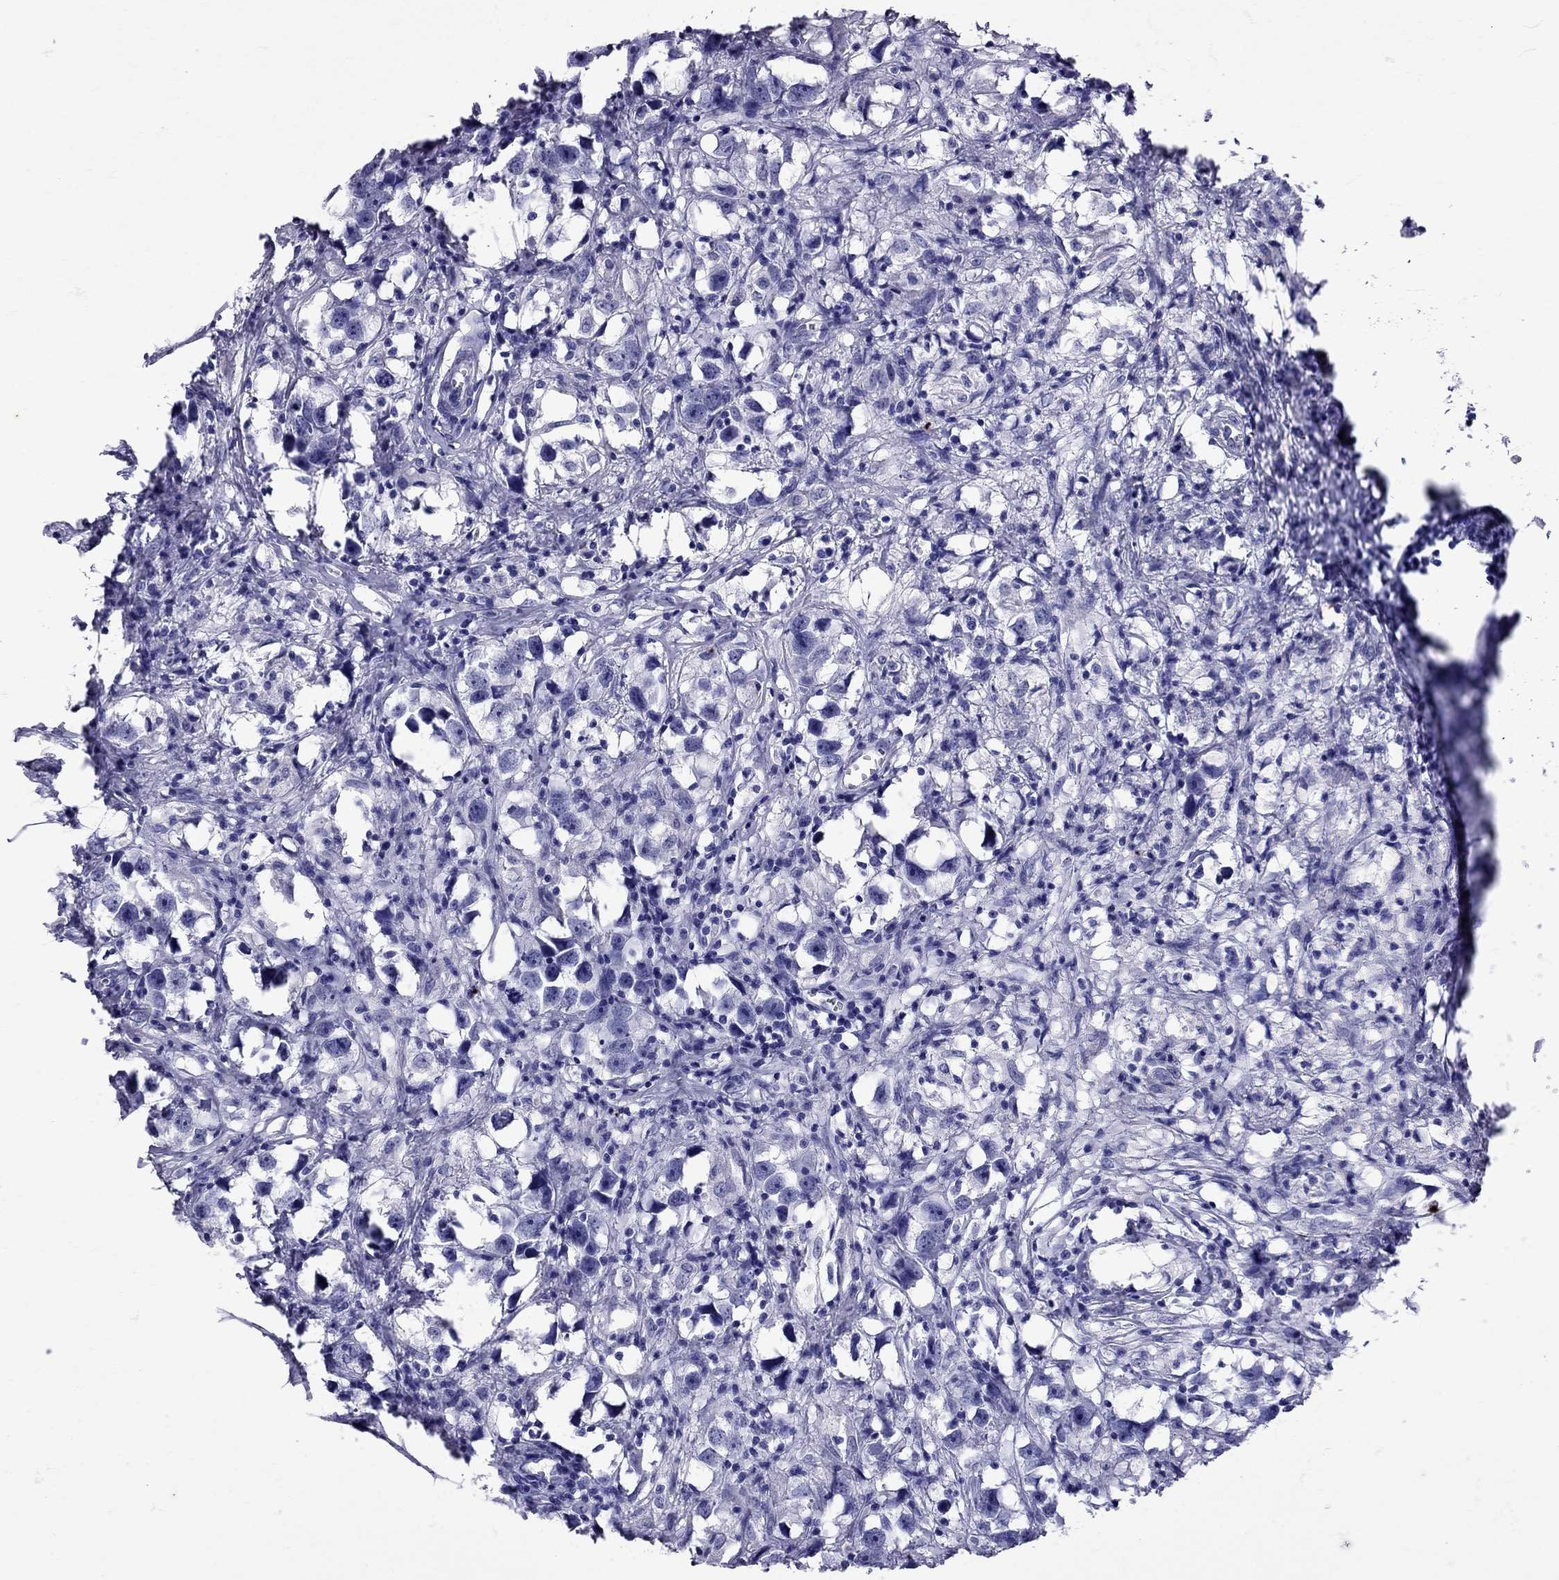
{"staining": {"intensity": "negative", "quantity": "none", "location": "none"}, "tissue": "testis cancer", "cell_type": "Tumor cells", "image_type": "cancer", "snomed": [{"axis": "morphology", "description": "Seminoma, NOS"}, {"axis": "topography", "description": "Testis"}], "caption": "Testis cancer (seminoma) was stained to show a protein in brown. There is no significant staining in tumor cells.", "gene": "AVP", "patient": {"sex": "male", "age": 49}}